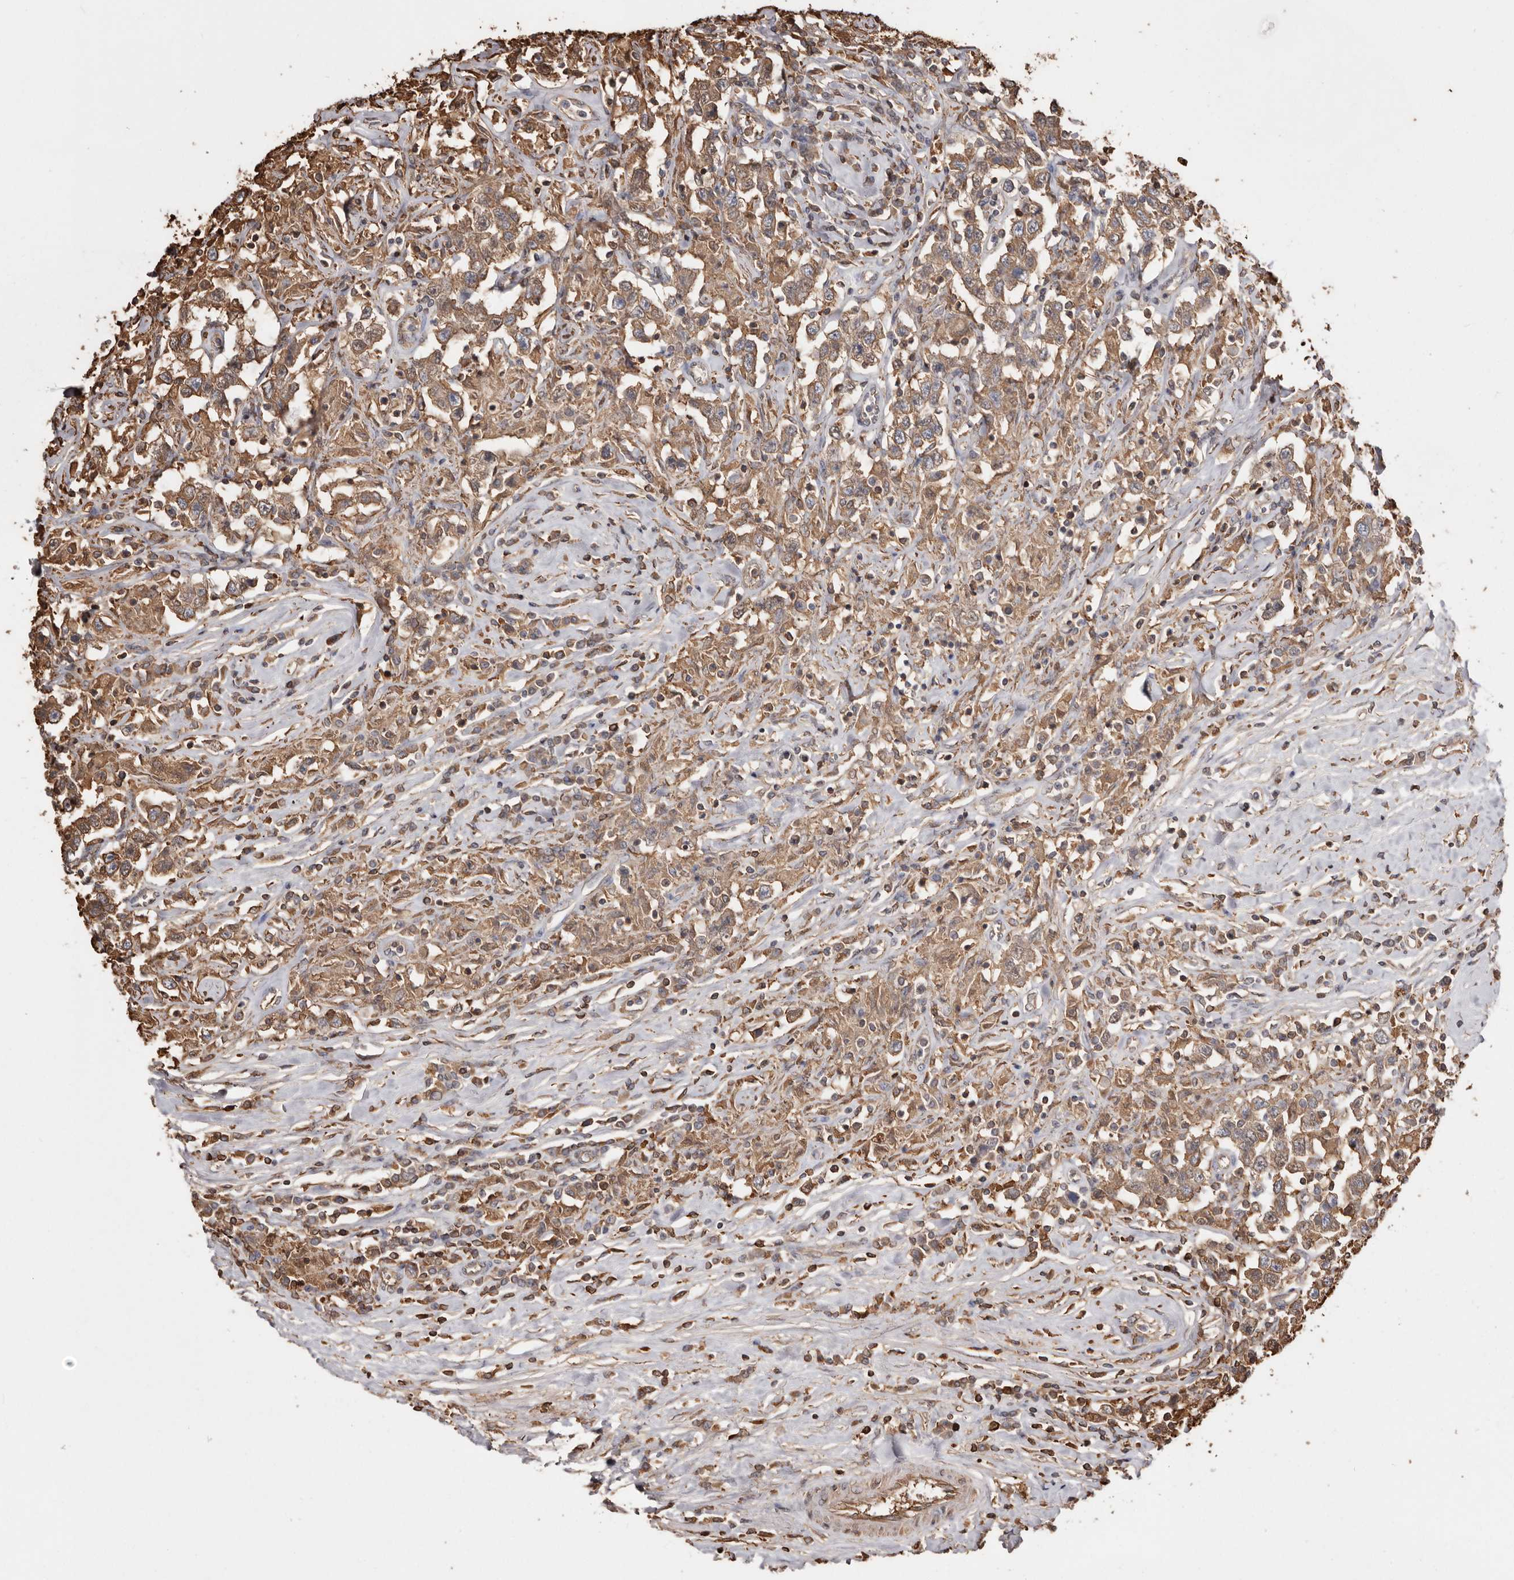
{"staining": {"intensity": "moderate", "quantity": ">75%", "location": "cytoplasmic/membranous"}, "tissue": "testis cancer", "cell_type": "Tumor cells", "image_type": "cancer", "snomed": [{"axis": "morphology", "description": "Seminoma, NOS"}, {"axis": "topography", "description": "Testis"}], "caption": "Human testis cancer (seminoma) stained with a brown dye shows moderate cytoplasmic/membranous positive positivity in approximately >75% of tumor cells.", "gene": "PKM", "patient": {"sex": "male", "age": 41}}